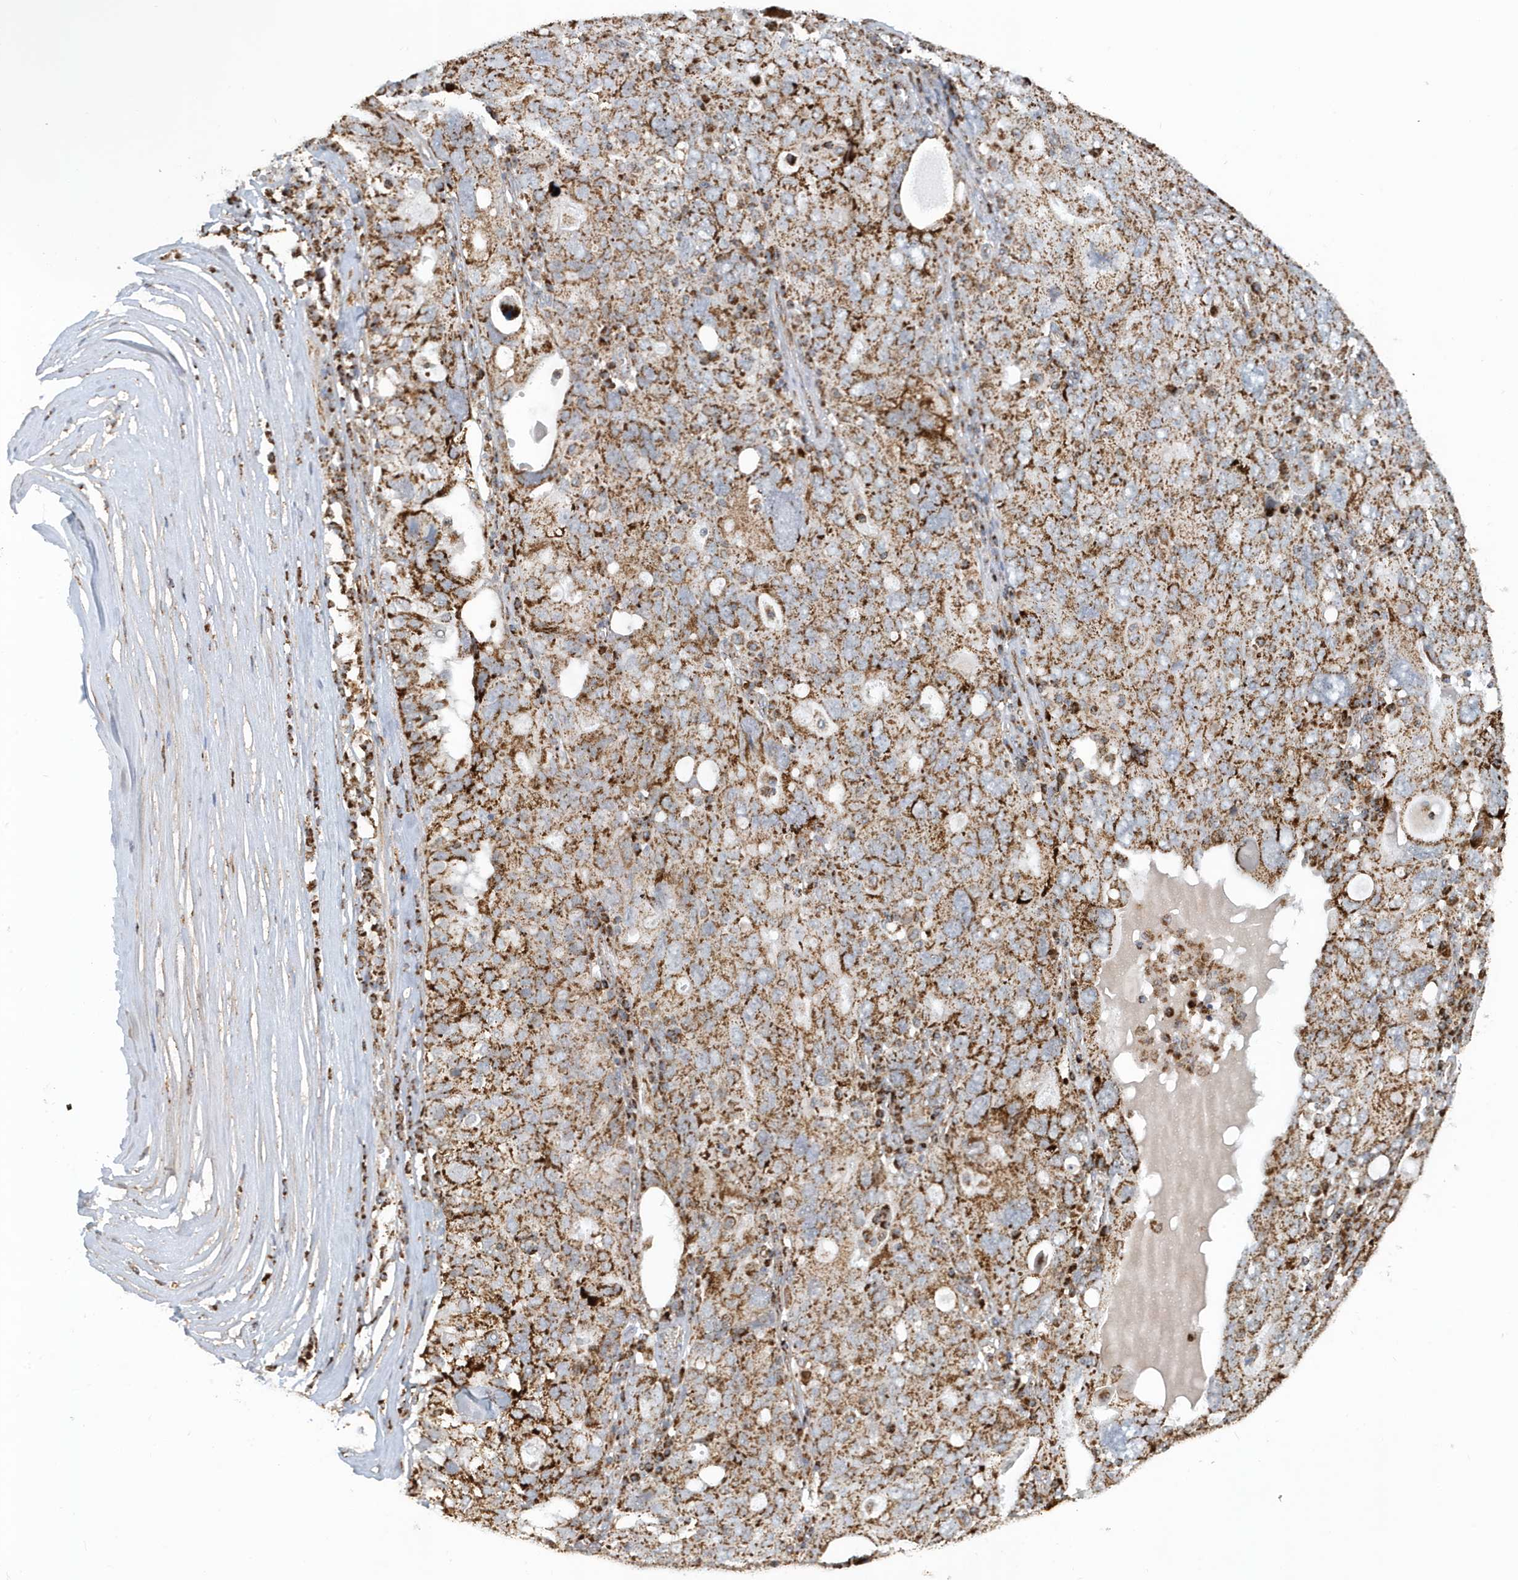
{"staining": {"intensity": "strong", "quantity": ">75%", "location": "cytoplasmic/membranous"}, "tissue": "ovarian cancer", "cell_type": "Tumor cells", "image_type": "cancer", "snomed": [{"axis": "morphology", "description": "Carcinoma, endometroid"}, {"axis": "topography", "description": "Ovary"}], "caption": "Endometroid carcinoma (ovarian) stained with DAB immunohistochemistry reveals high levels of strong cytoplasmic/membranous positivity in about >75% of tumor cells.", "gene": "MAN1A1", "patient": {"sex": "female", "age": 62}}